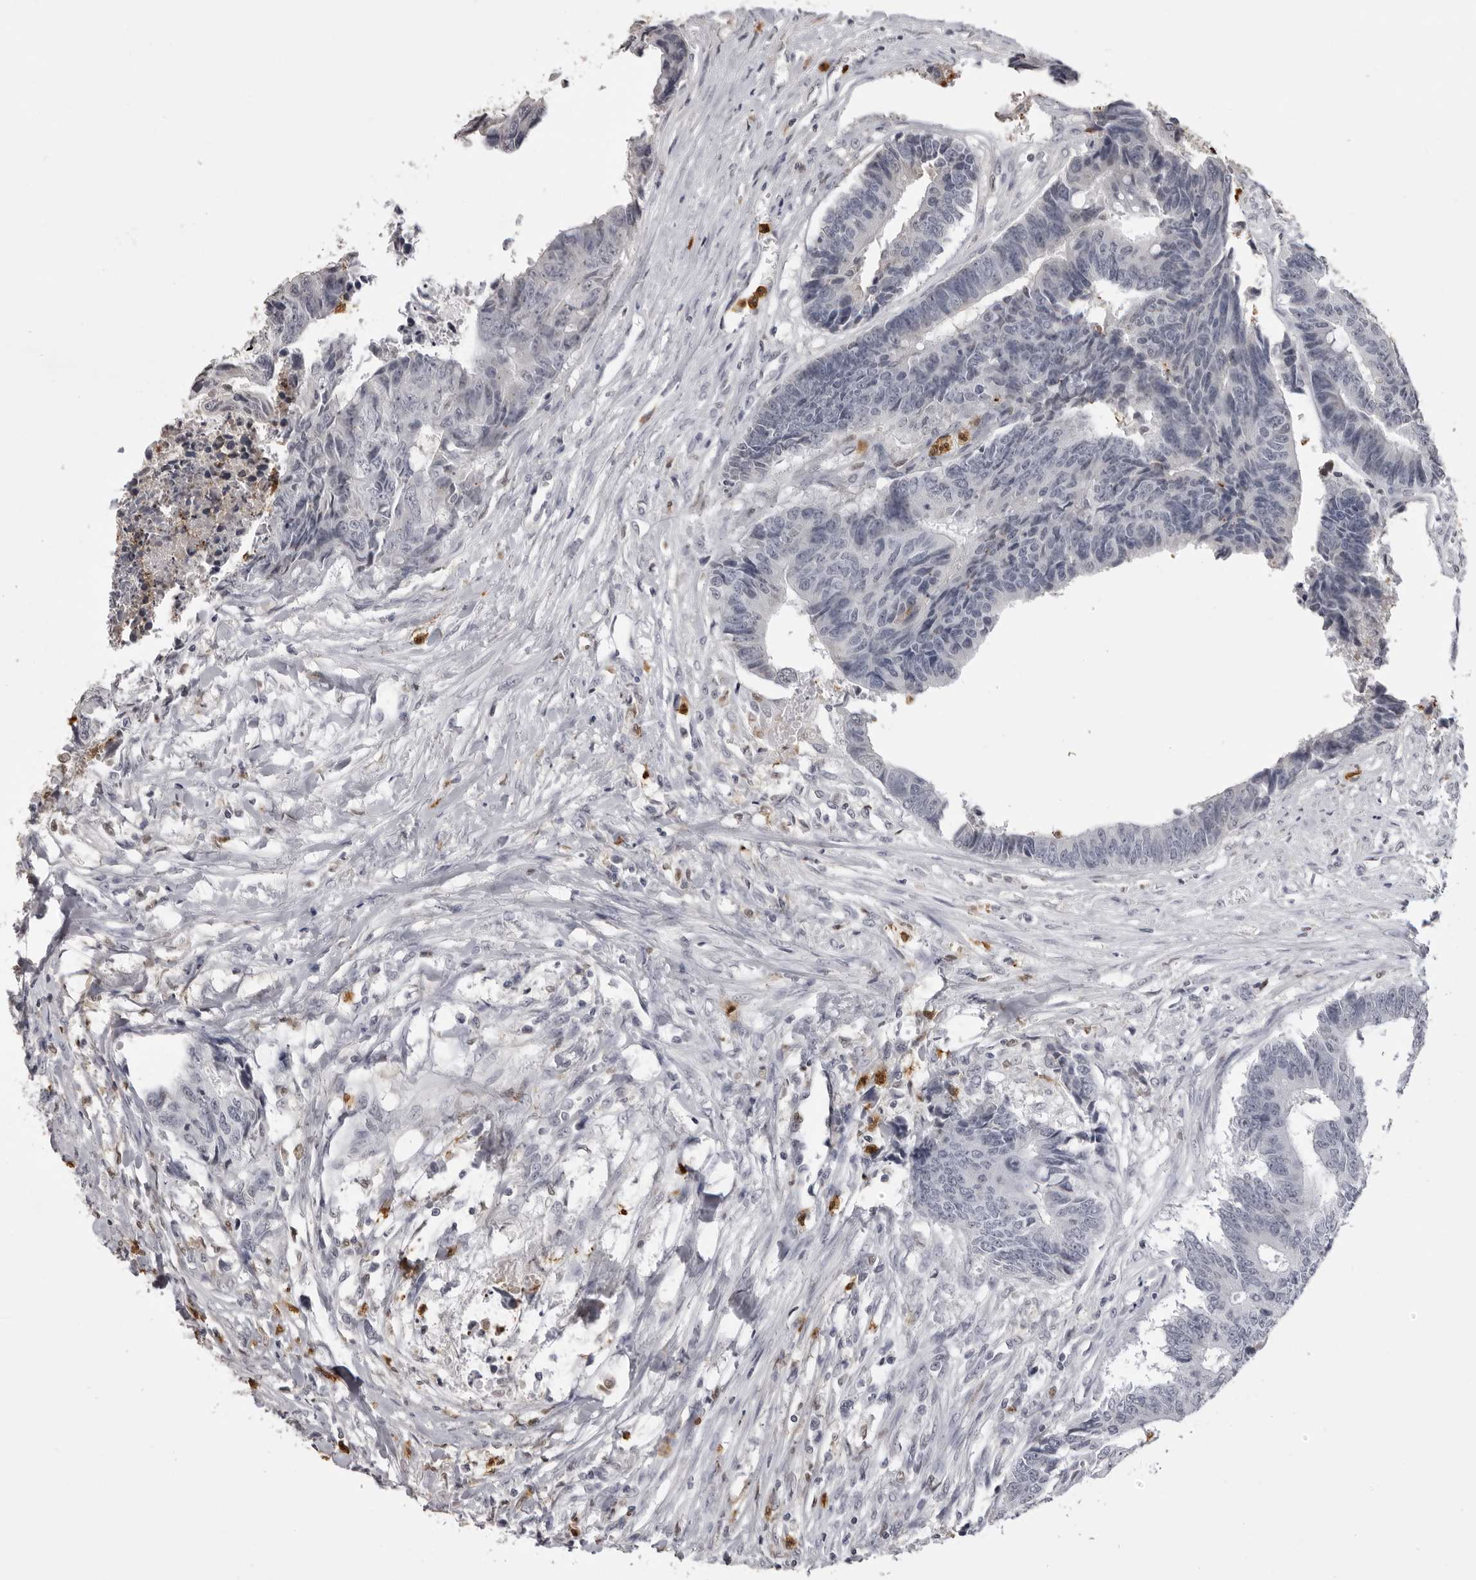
{"staining": {"intensity": "negative", "quantity": "none", "location": "none"}, "tissue": "colorectal cancer", "cell_type": "Tumor cells", "image_type": "cancer", "snomed": [{"axis": "morphology", "description": "Adenocarcinoma, NOS"}, {"axis": "topography", "description": "Rectum"}], "caption": "IHC histopathology image of neoplastic tissue: colorectal cancer (adenocarcinoma) stained with DAB (3,3'-diaminobenzidine) exhibits no significant protein positivity in tumor cells.", "gene": "IL31", "patient": {"sex": "male", "age": 84}}